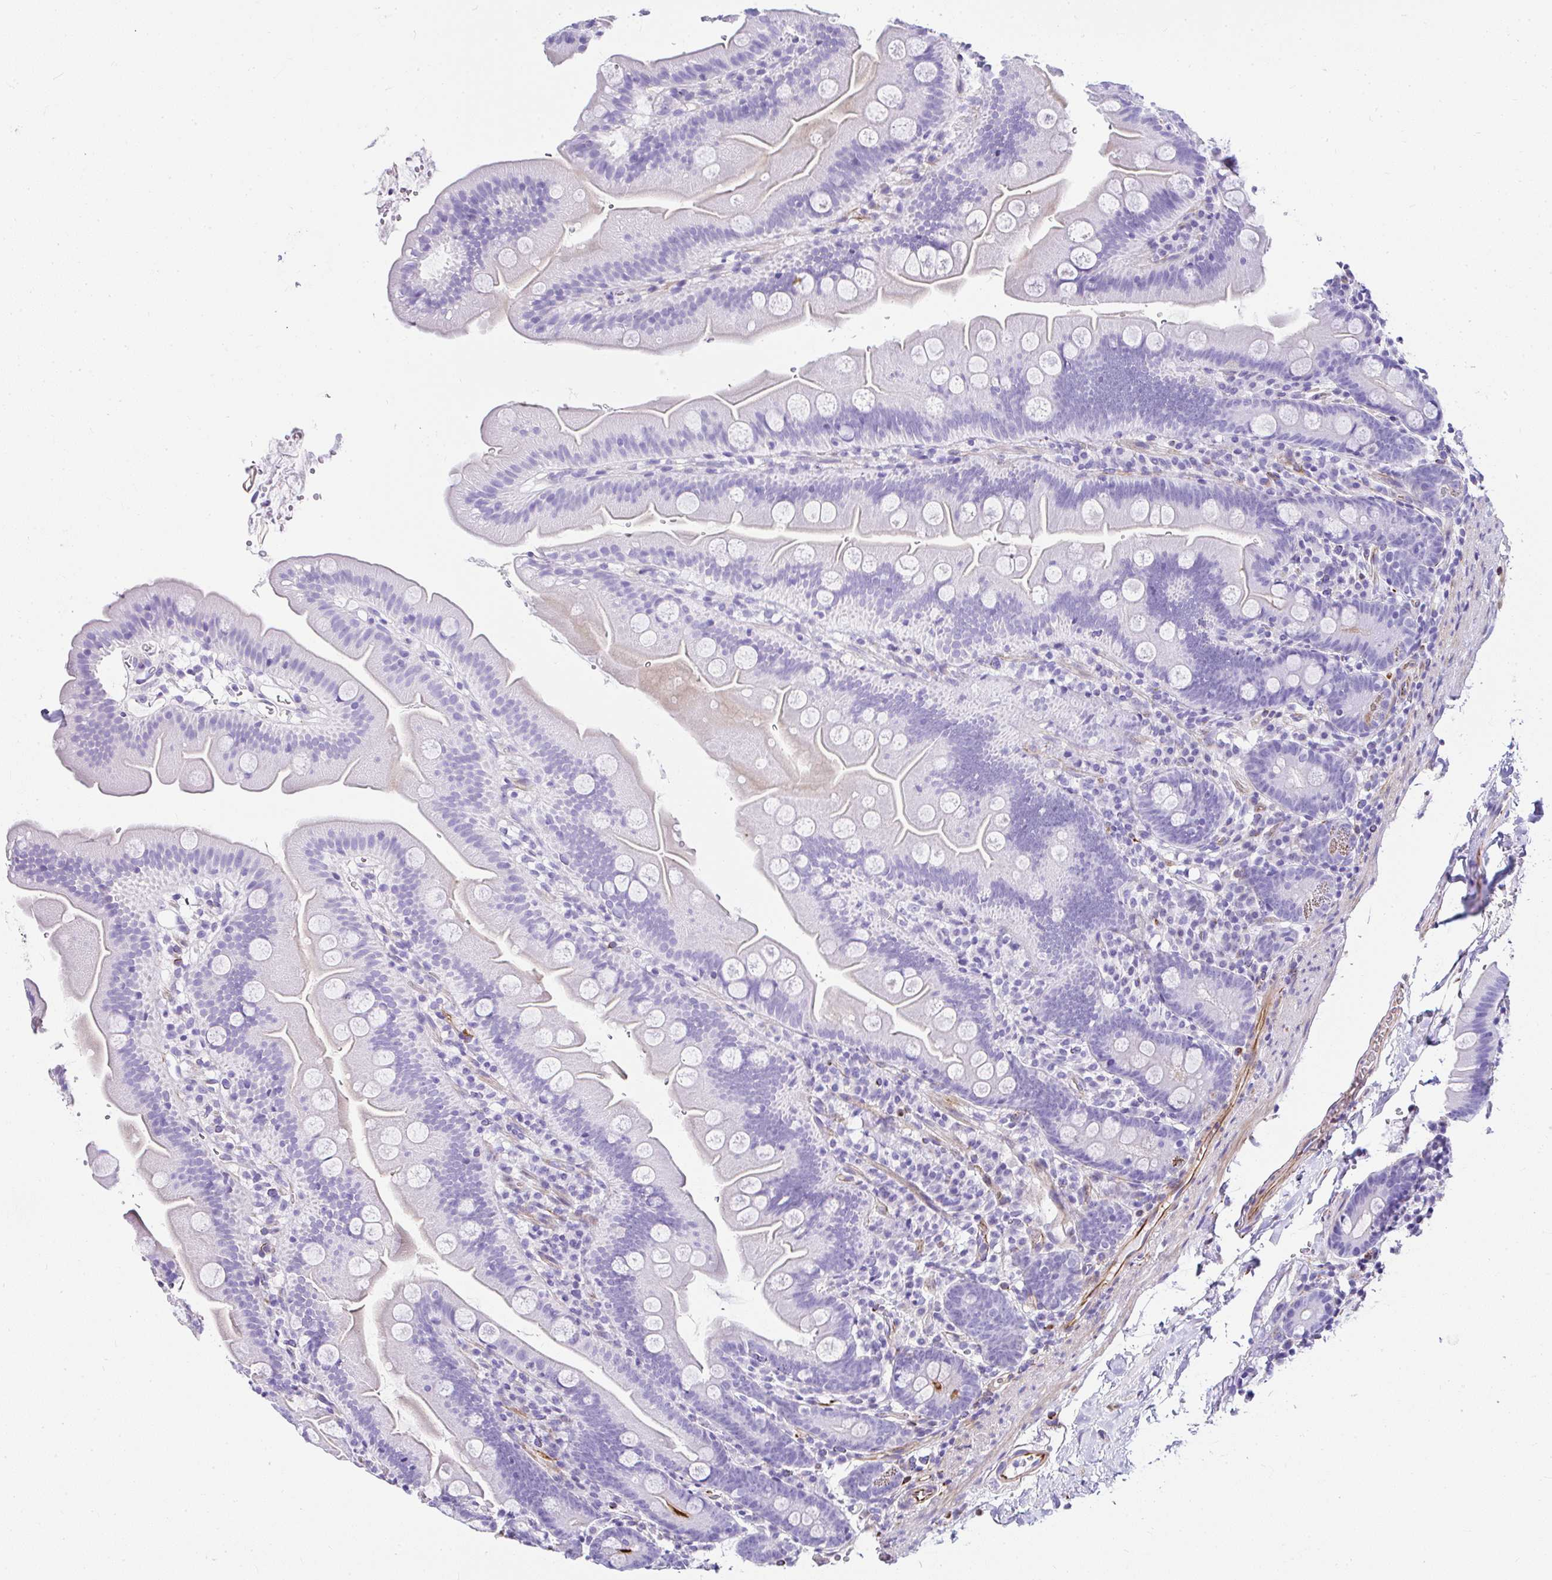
{"staining": {"intensity": "negative", "quantity": "none", "location": "none"}, "tissue": "small intestine", "cell_type": "Glandular cells", "image_type": "normal", "snomed": [{"axis": "morphology", "description": "Normal tissue, NOS"}, {"axis": "topography", "description": "Small intestine"}], "caption": "The image reveals no staining of glandular cells in unremarkable small intestine.", "gene": "DEPDC5", "patient": {"sex": "female", "age": 68}}